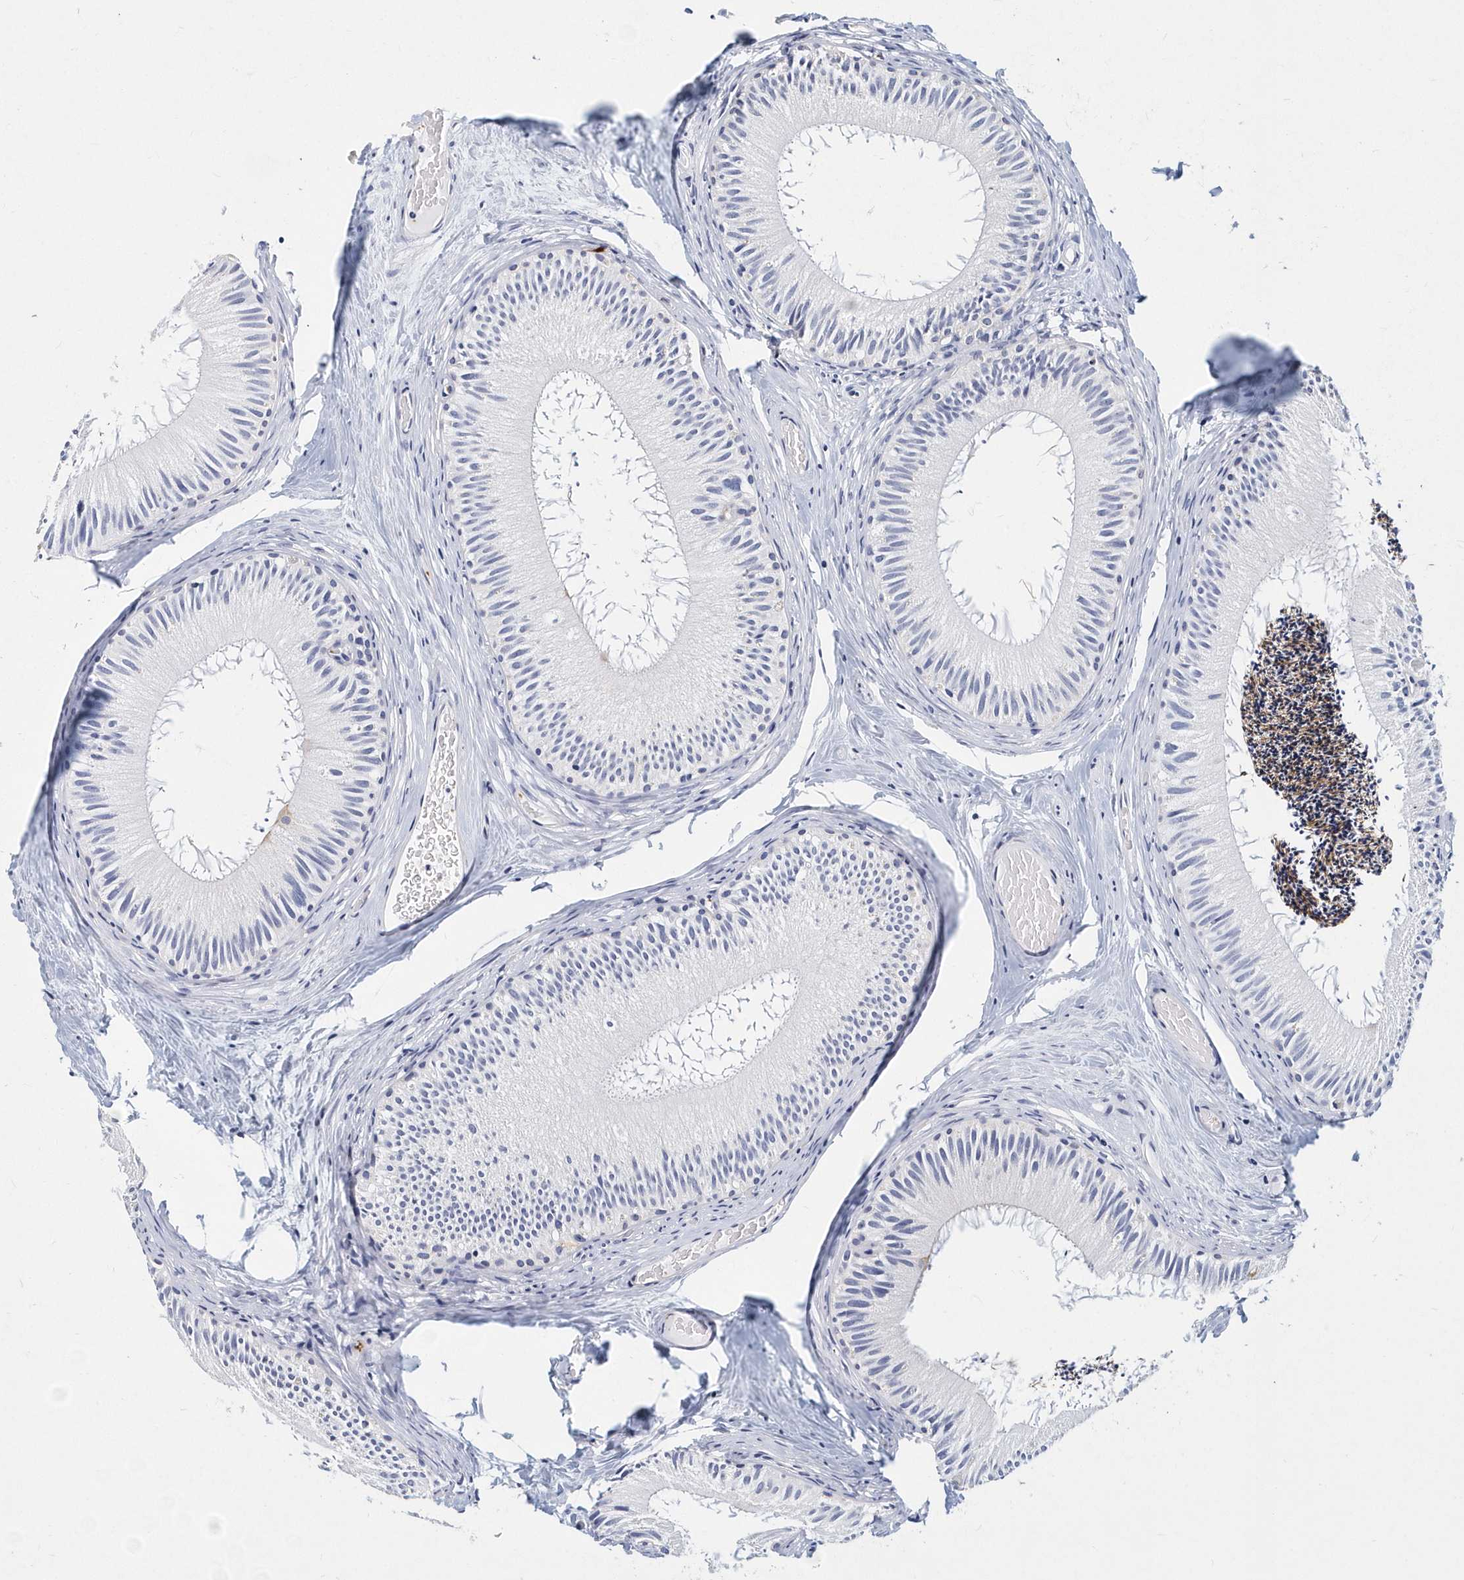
{"staining": {"intensity": "negative", "quantity": "none", "location": "none"}, "tissue": "epididymis", "cell_type": "Glandular cells", "image_type": "normal", "snomed": [{"axis": "morphology", "description": "Normal tissue, NOS"}, {"axis": "topography", "description": "Epididymis"}], "caption": "The photomicrograph displays no significant expression in glandular cells of epididymis.", "gene": "ITGA2B", "patient": {"sex": "male", "age": 50}}